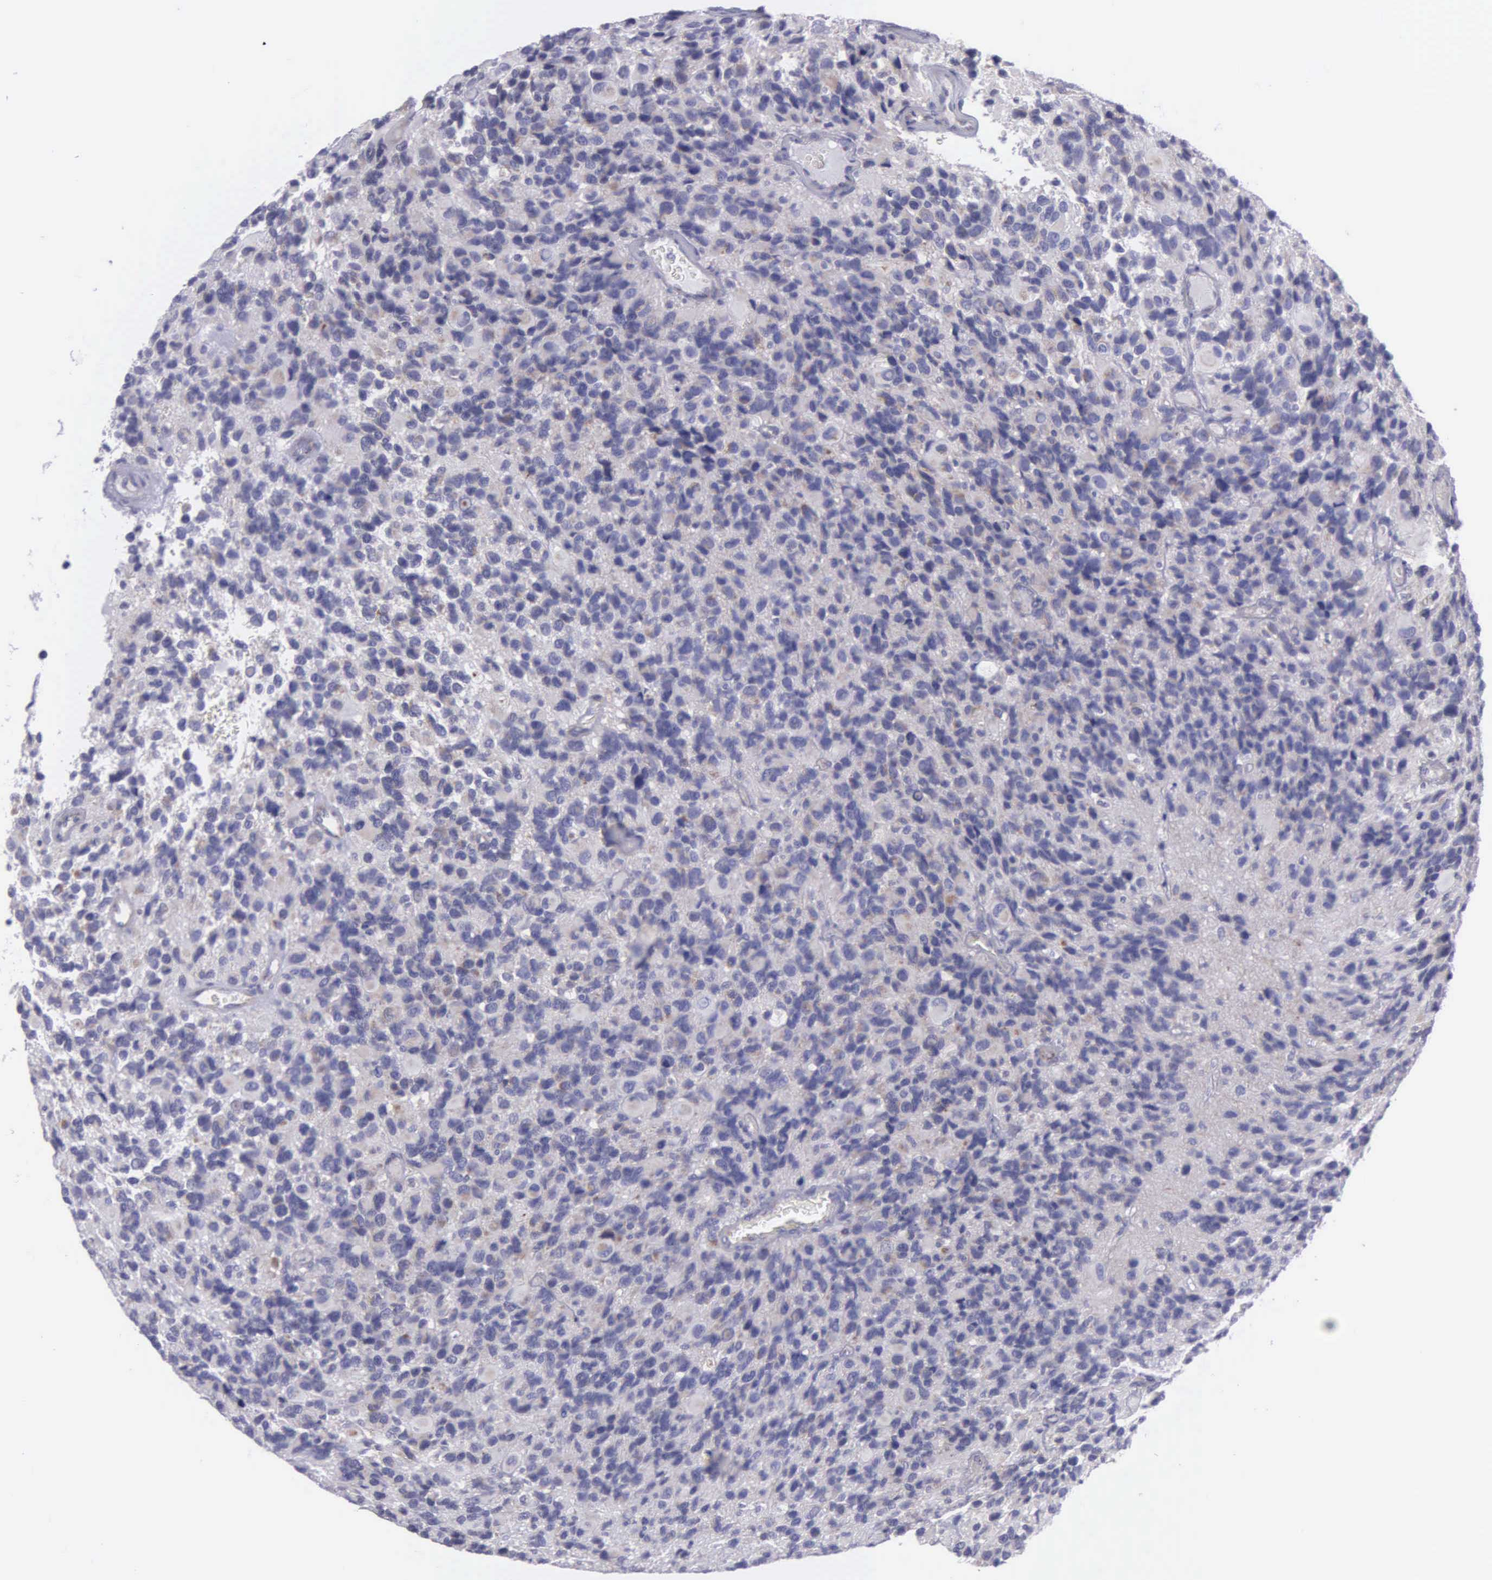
{"staining": {"intensity": "negative", "quantity": "none", "location": "none"}, "tissue": "glioma", "cell_type": "Tumor cells", "image_type": "cancer", "snomed": [{"axis": "morphology", "description": "Glioma, malignant, High grade"}, {"axis": "topography", "description": "Brain"}], "caption": "A high-resolution image shows immunohistochemistry (IHC) staining of malignant glioma (high-grade), which displays no significant expression in tumor cells.", "gene": "SYNJ2BP", "patient": {"sex": "male", "age": 77}}